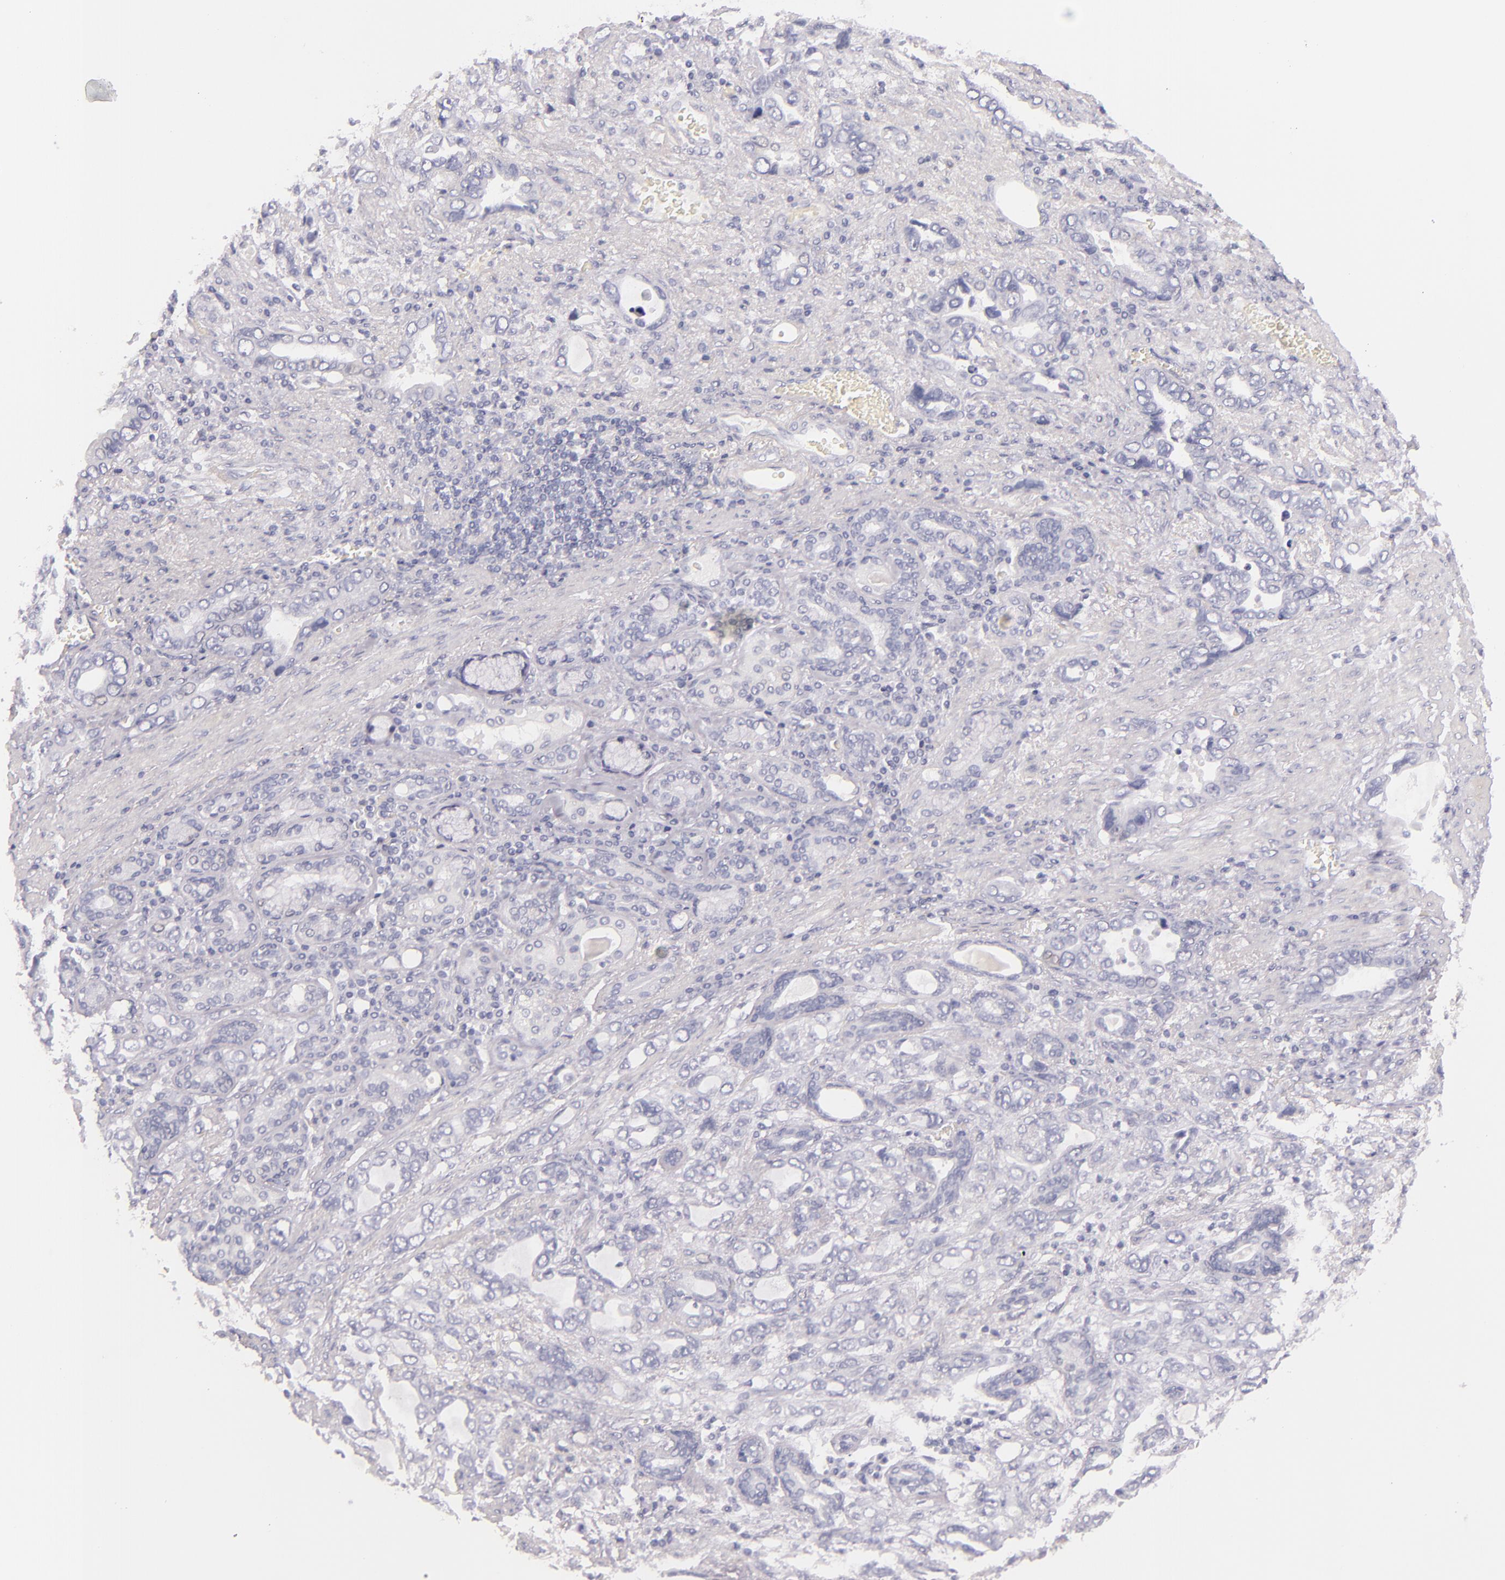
{"staining": {"intensity": "negative", "quantity": "none", "location": "none"}, "tissue": "stomach cancer", "cell_type": "Tumor cells", "image_type": "cancer", "snomed": [{"axis": "morphology", "description": "Adenocarcinoma, NOS"}, {"axis": "topography", "description": "Stomach"}], "caption": "Immunohistochemistry (IHC) image of stomach adenocarcinoma stained for a protein (brown), which displays no expression in tumor cells. (Immunohistochemistry, brightfield microscopy, high magnification).", "gene": "INA", "patient": {"sex": "male", "age": 78}}